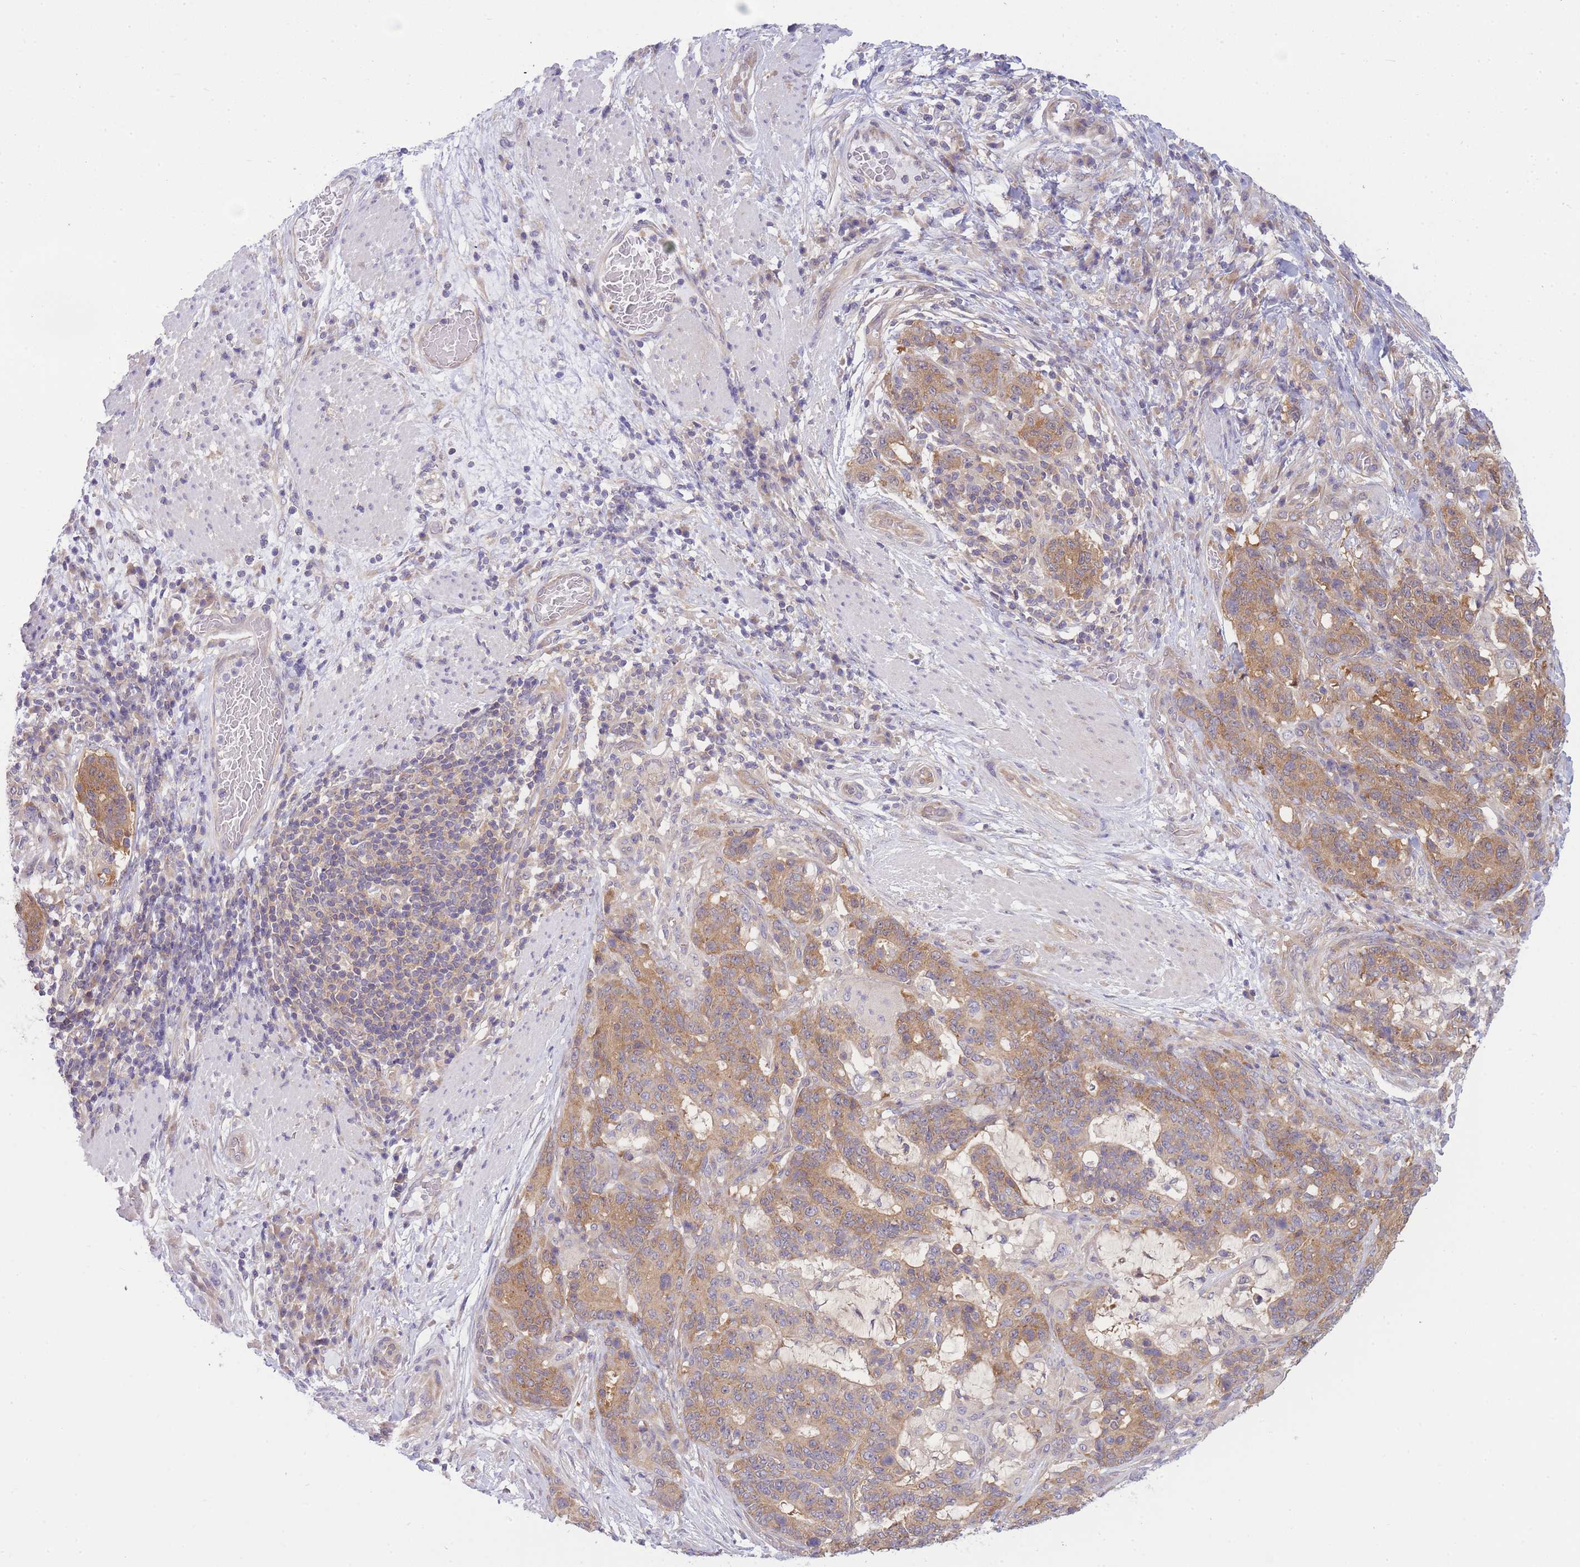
{"staining": {"intensity": "moderate", "quantity": ">75%", "location": "cytoplasmic/membranous"}, "tissue": "stomach cancer", "cell_type": "Tumor cells", "image_type": "cancer", "snomed": [{"axis": "morphology", "description": "Normal tissue, NOS"}, {"axis": "morphology", "description": "Adenocarcinoma, NOS"}, {"axis": "topography", "description": "Stomach"}], "caption": "A brown stain highlights moderate cytoplasmic/membranous staining of a protein in human stomach adenocarcinoma tumor cells. (IHC, brightfield microscopy, high magnification).", "gene": "PFDN6", "patient": {"sex": "female", "age": 64}}